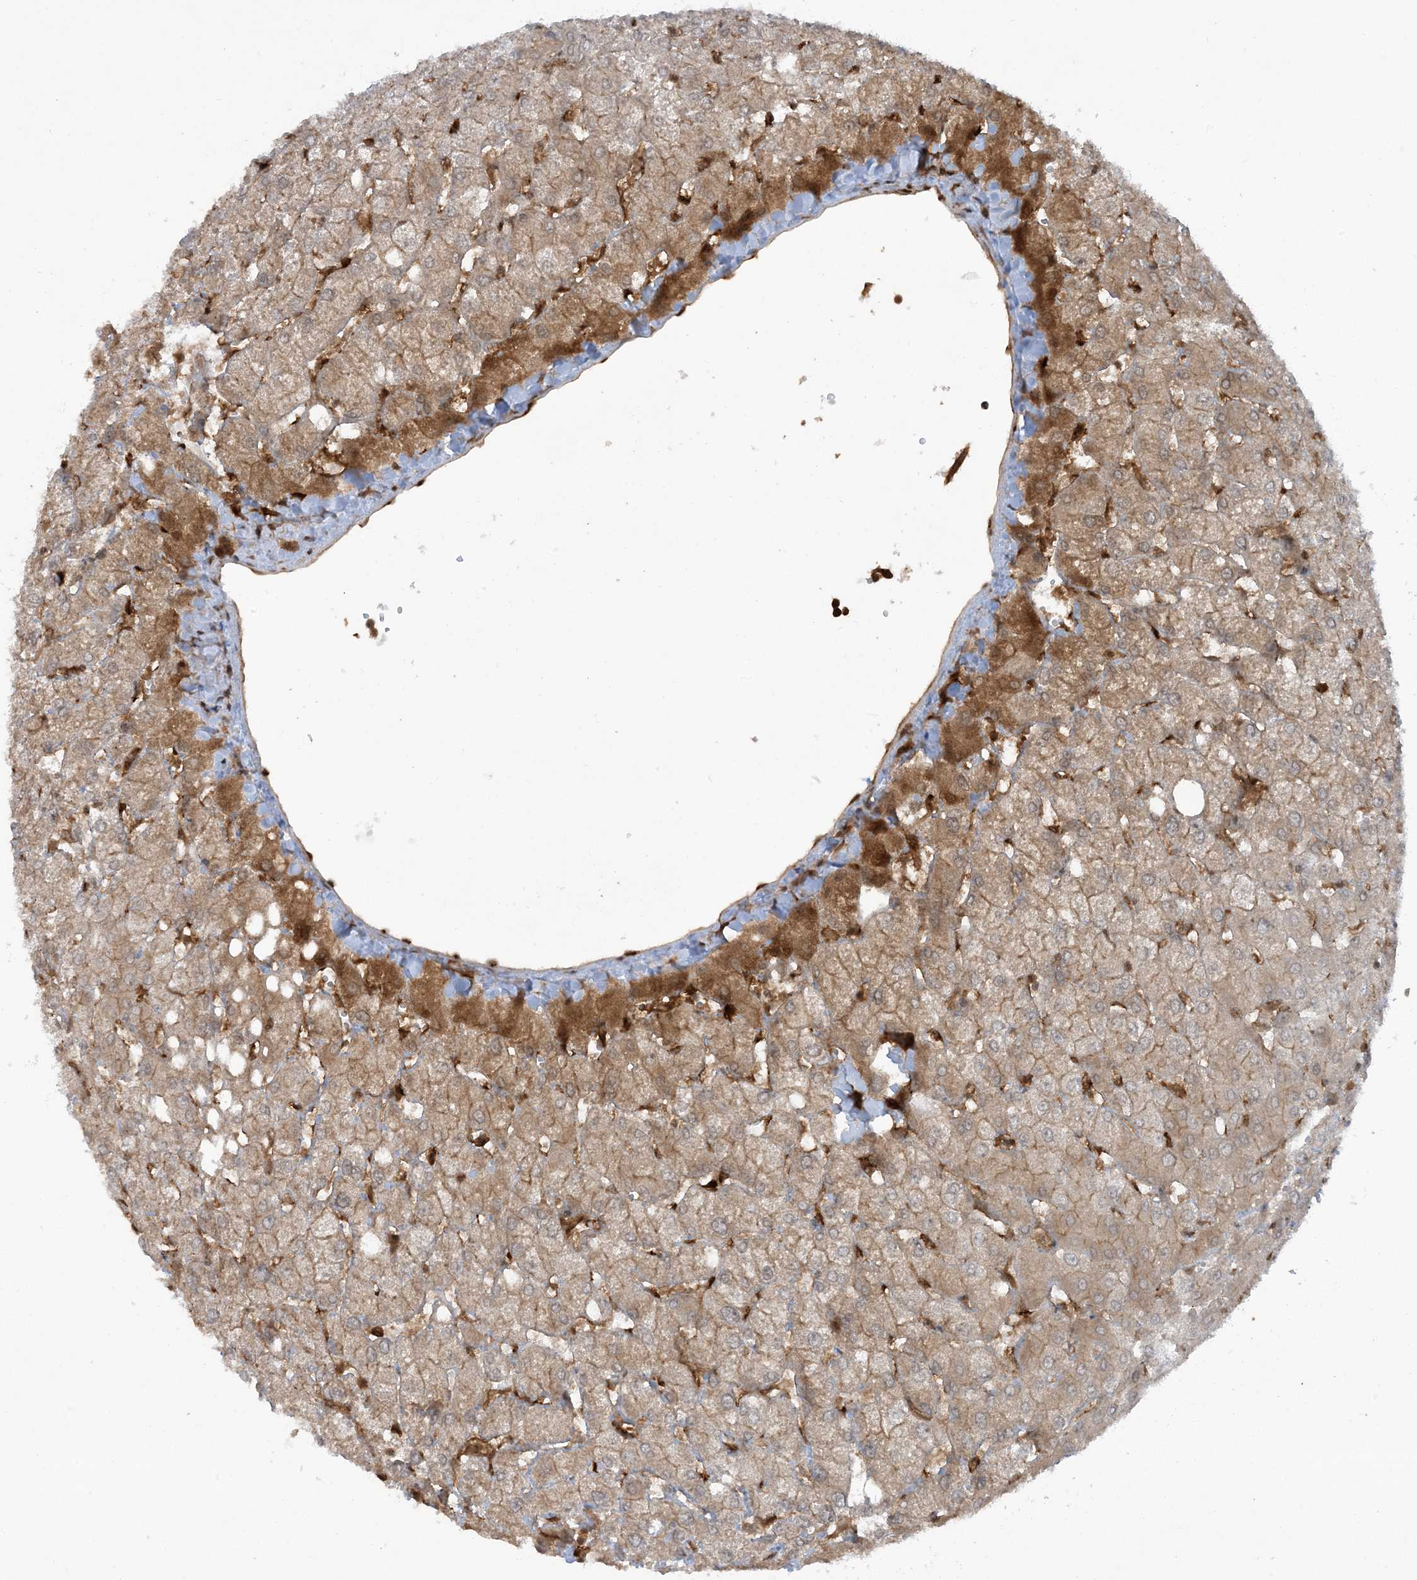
{"staining": {"intensity": "negative", "quantity": "none", "location": "none"}, "tissue": "liver", "cell_type": "Cholangiocytes", "image_type": "normal", "snomed": [{"axis": "morphology", "description": "Normal tissue, NOS"}, {"axis": "topography", "description": "Liver"}], "caption": "The image displays no staining of cholangiocytes in benign liver.", "gene": "CERT1", "patient": {"sex": "female", "age": 54}}